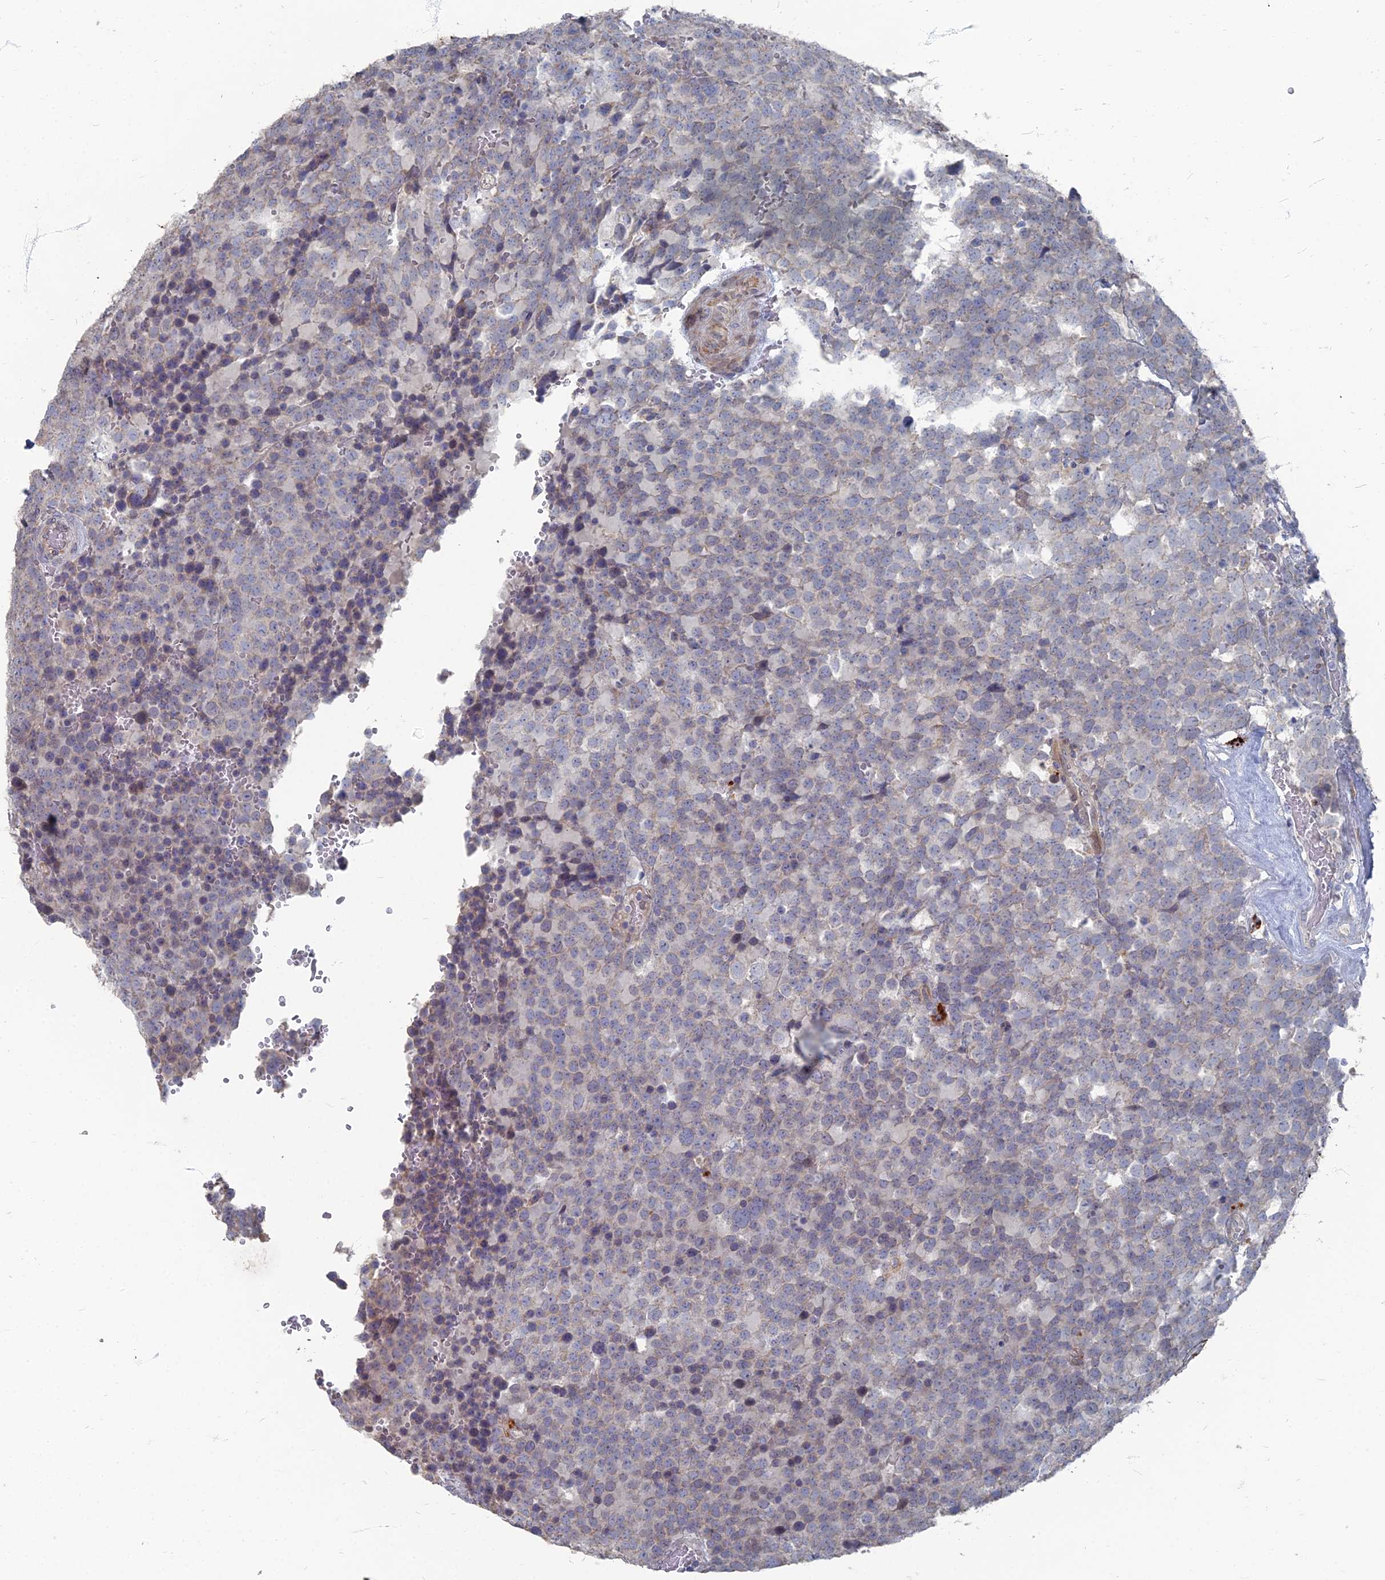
{"staining": {"intensity": "weak", "quantity": "<25%", "location": "cytoplasmic/membranous"}, "tissue": "testis cancer", "cell_type": "Tumor cells", "image_type": "cancer", "snomed": [{"axis": "morphology", "description": "Seminoma, NOS"}, {"axis": "topography", "description": "Testis"}], "caption": "Testis cancer (seminoma) was stained to show a protein in brown. There is no significant expression in tumor cells.", "gene": "TMEM128", "patient": {"sex": "male", "age": 71}}